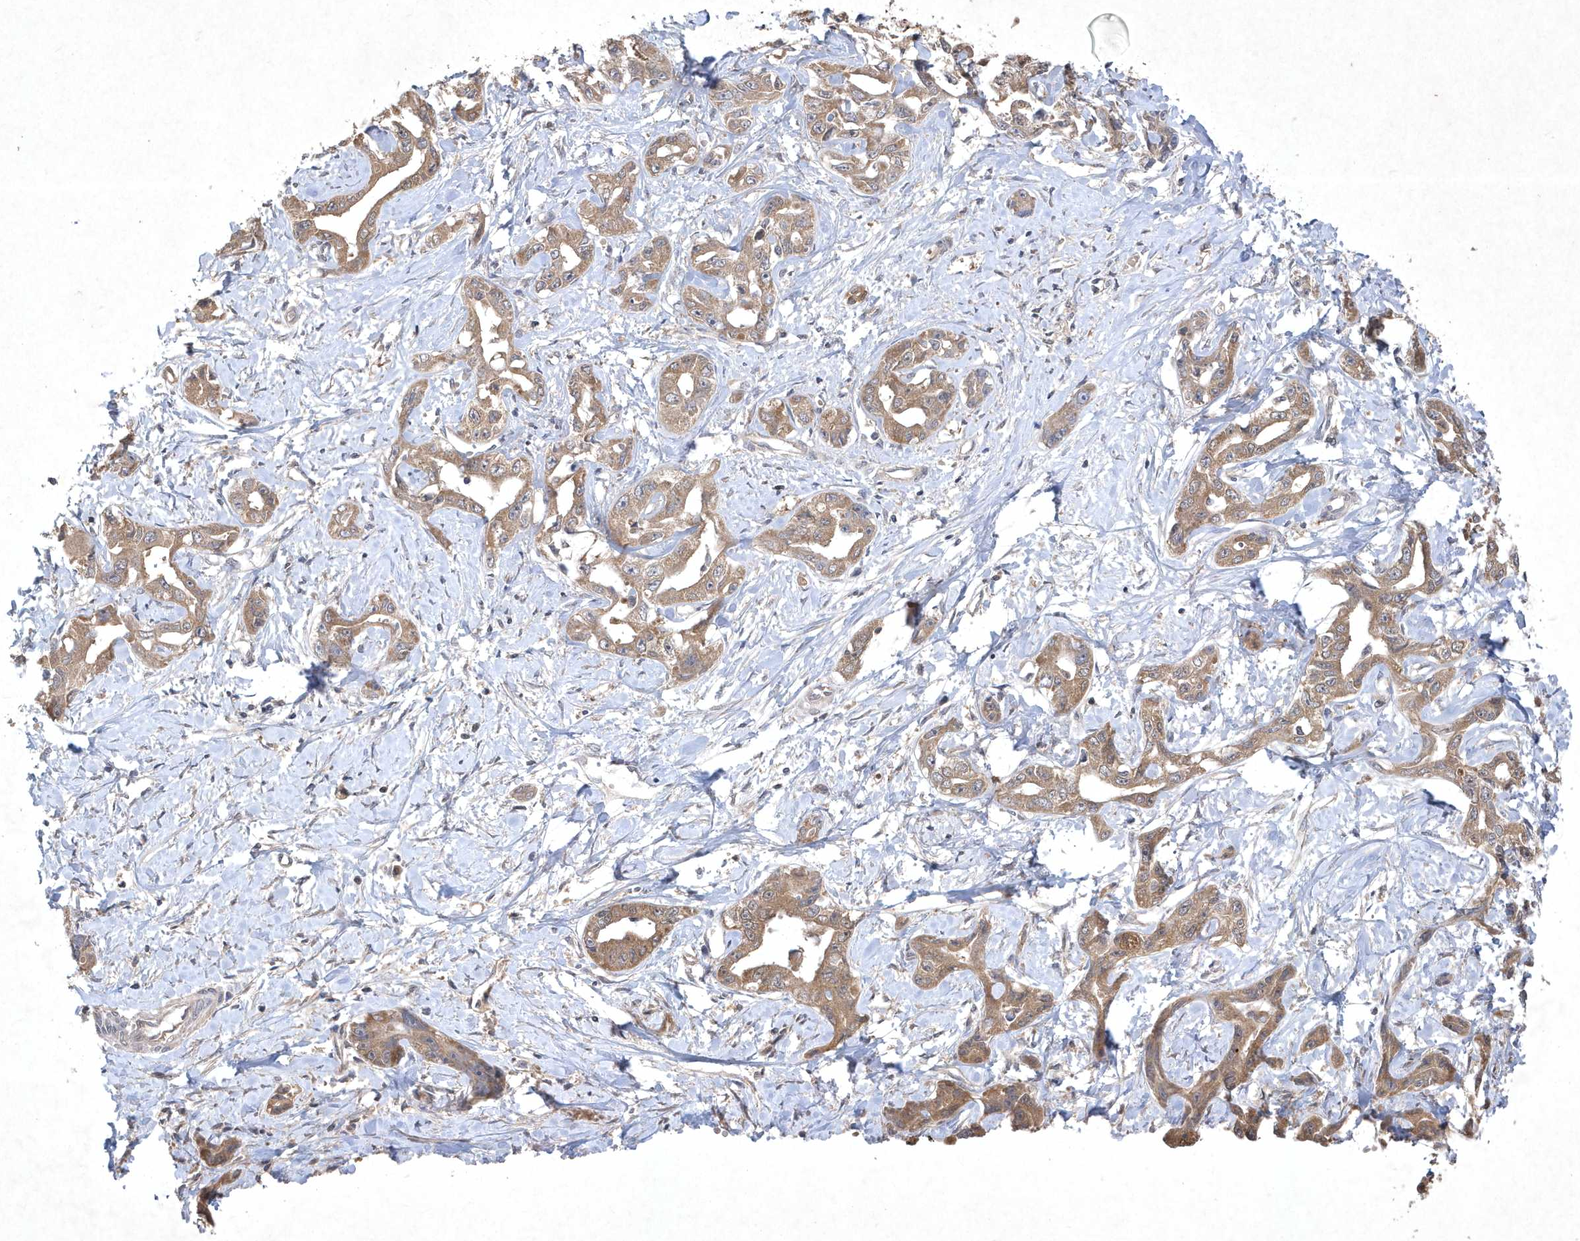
{"staining": {"intensity": "weak", "quantity": ">75%", "location": "cytoplasmic/membranous"}, "tissue": "liver cancer", "cell_type": "Tumor cells", "image_type": "cancer", "snomed": [{"axis": "morphology", "description": "Cholangiocarcinoma"}, {"axis": "topography", "description": "Liver"}], "caption": "Liver cancer stained with a protein marker displays weak staining in tumor cells.", "gene": "AKR7A2", "patient": {"sex": "male", "age": 59}}